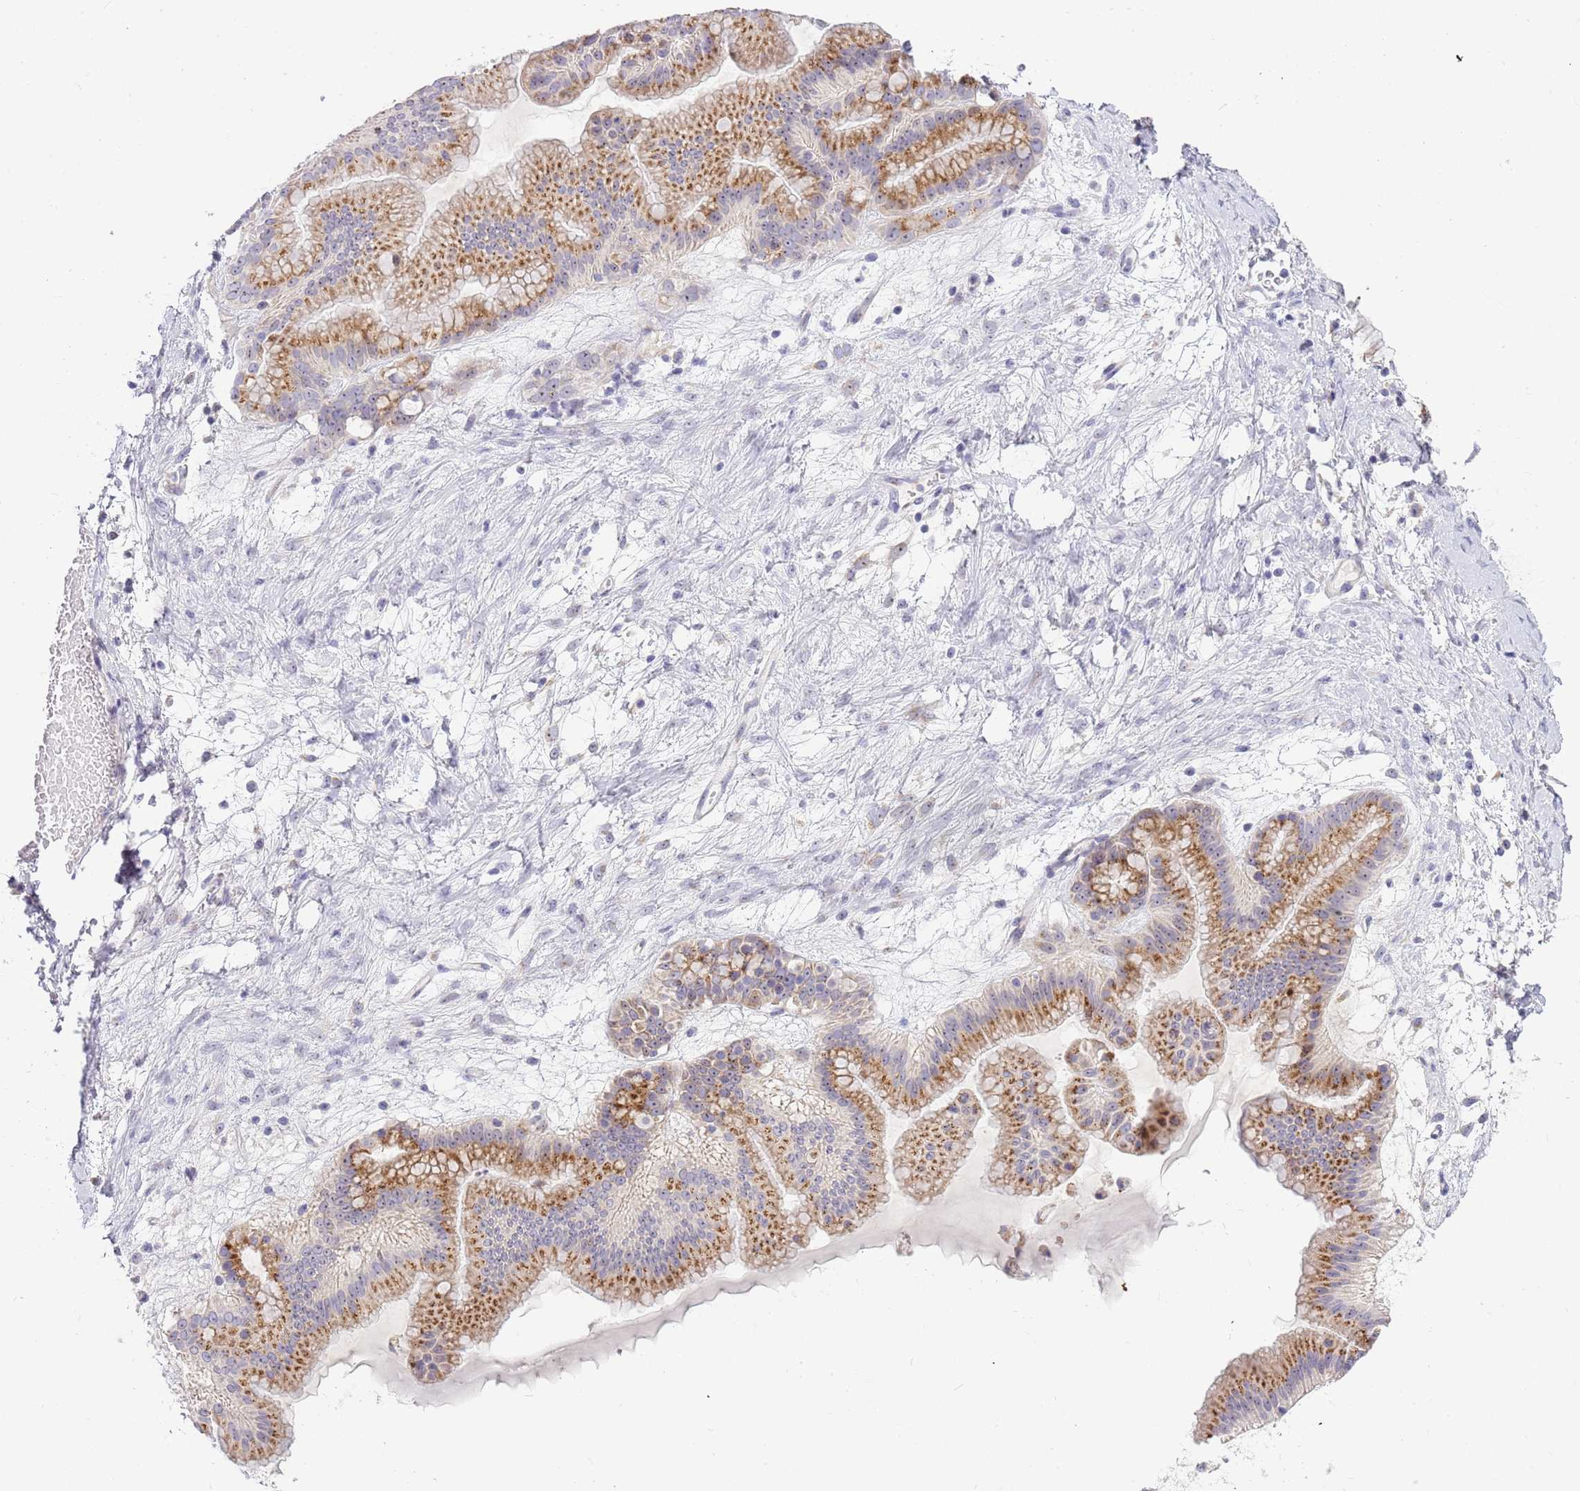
{"staining": {"intensity": "moderate", "quantity": ">75%", "location": "cytoplasmic/membranous"}, "tissue": "ovarian cancer", "cell_type": "Tumor cells", "image_type": "cancer", "snomed": [{"axis": "morphology", "description": "Cystadenocarcinoma, mucinous, NOS"}, {"axis": "topography", "description": "Ovary"}], "caption": "High-magnification brightfield microscopy of mucinous cystadenocarcinoma (ovarian) stained with DAB (brown) and counterstained with hematoxylin (blue). tumor cells exhibit moderate cytoplasmic/membranous expression is identified in approximately>75% of cells.", "gene": "DNAJA3", "patient": {"sex": "female", "age": 61}}